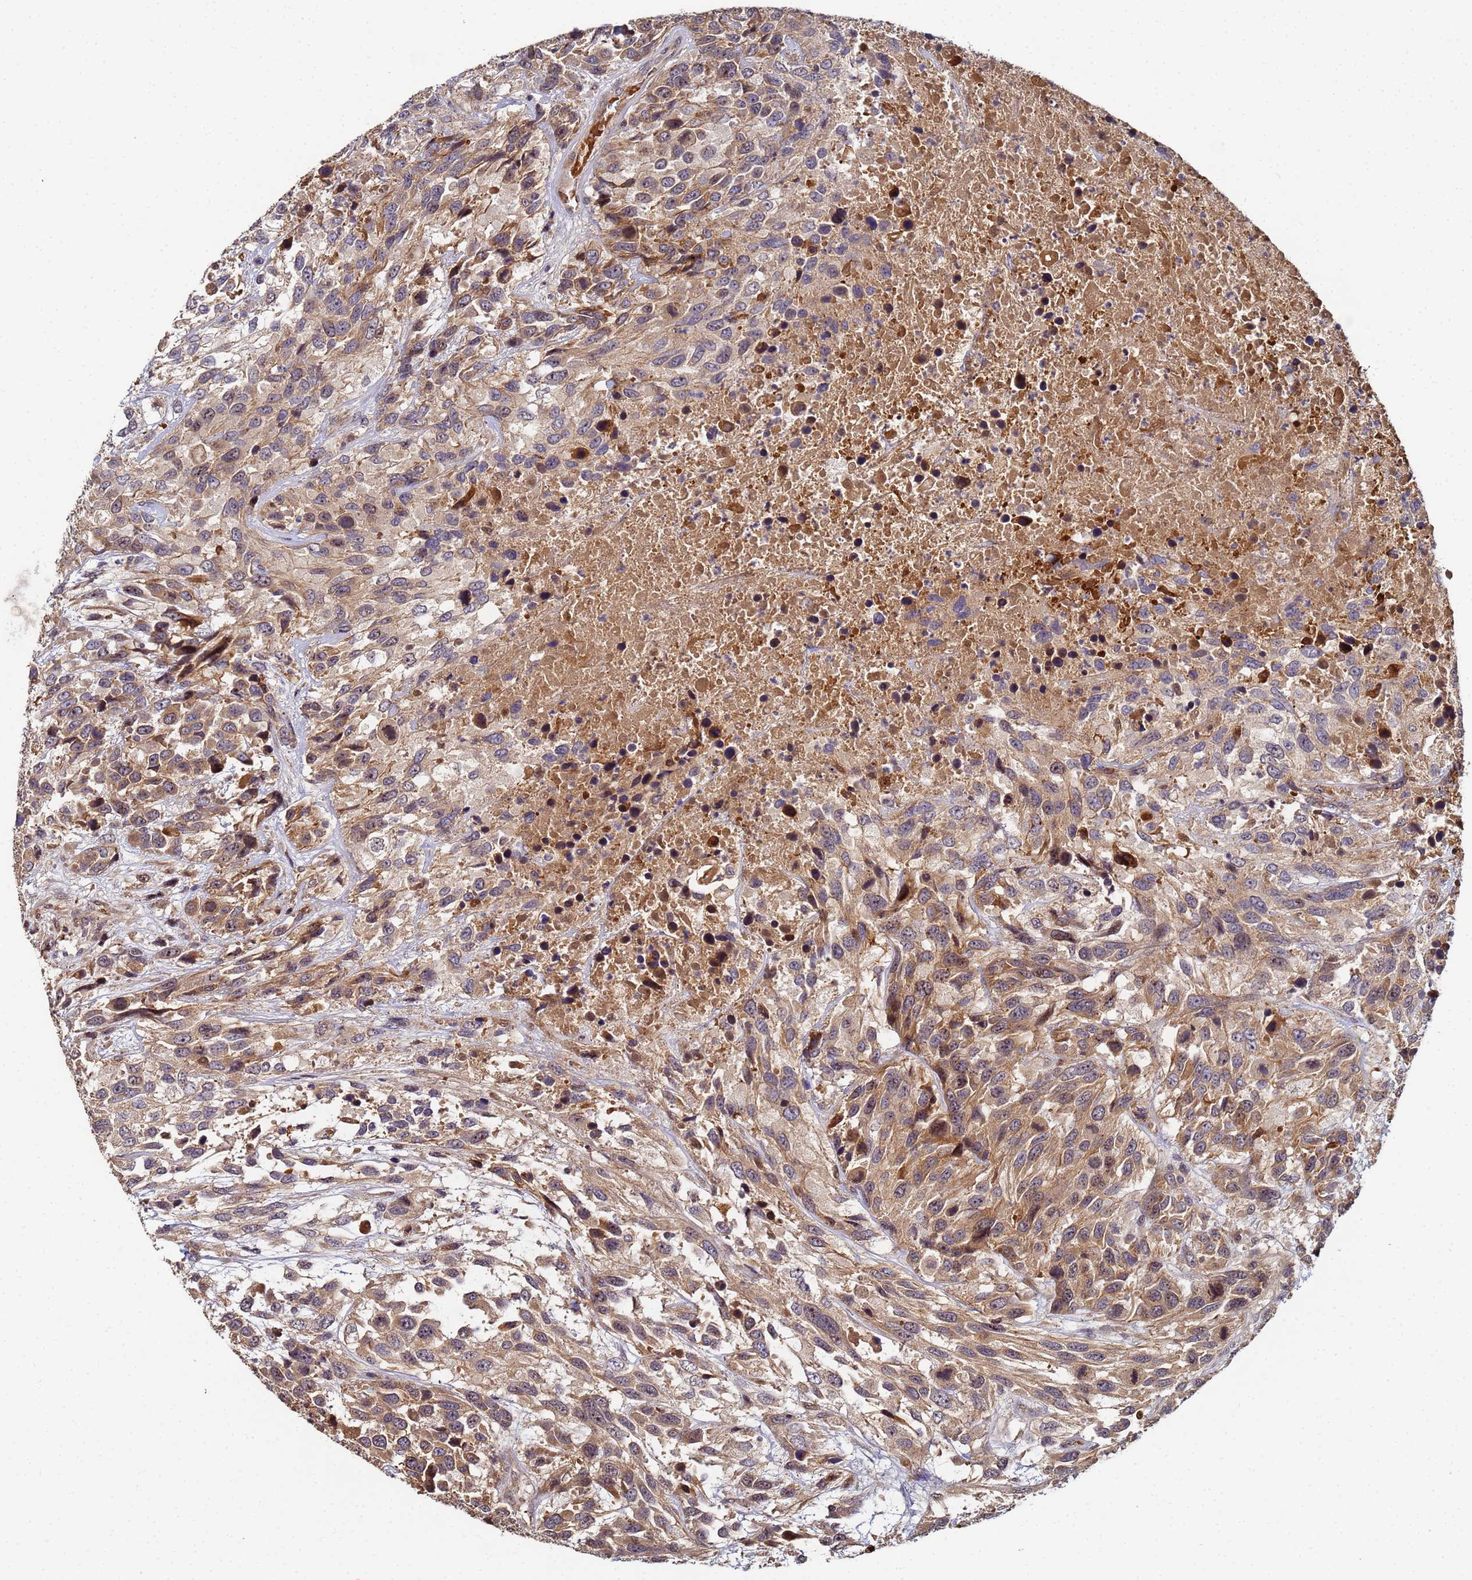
{"staining": {"intensity": "moderate", "quantity": ">75%", "location": "cytoplasmic/membranous,nuclear"}, "tissue": "urothelial cancer", "cell_type": "Tumor cells", "image_type": "cancer", "snomed": [{"axis": "morphology", "description": "Urothelial carcinoma, High grade"}, {"axis": "topography", "description": "Urinary bladder"}], "caption": "Protein staining demonstrates moderate cytoplasmic/membranous and nuclear expression in approximately >75% of tumor cells in urothelial cancer. (DAB IHC with brightfield microscopy, high magnification).", "gene": "OSER1", "patient": {"sex": "female", "age": 70}}